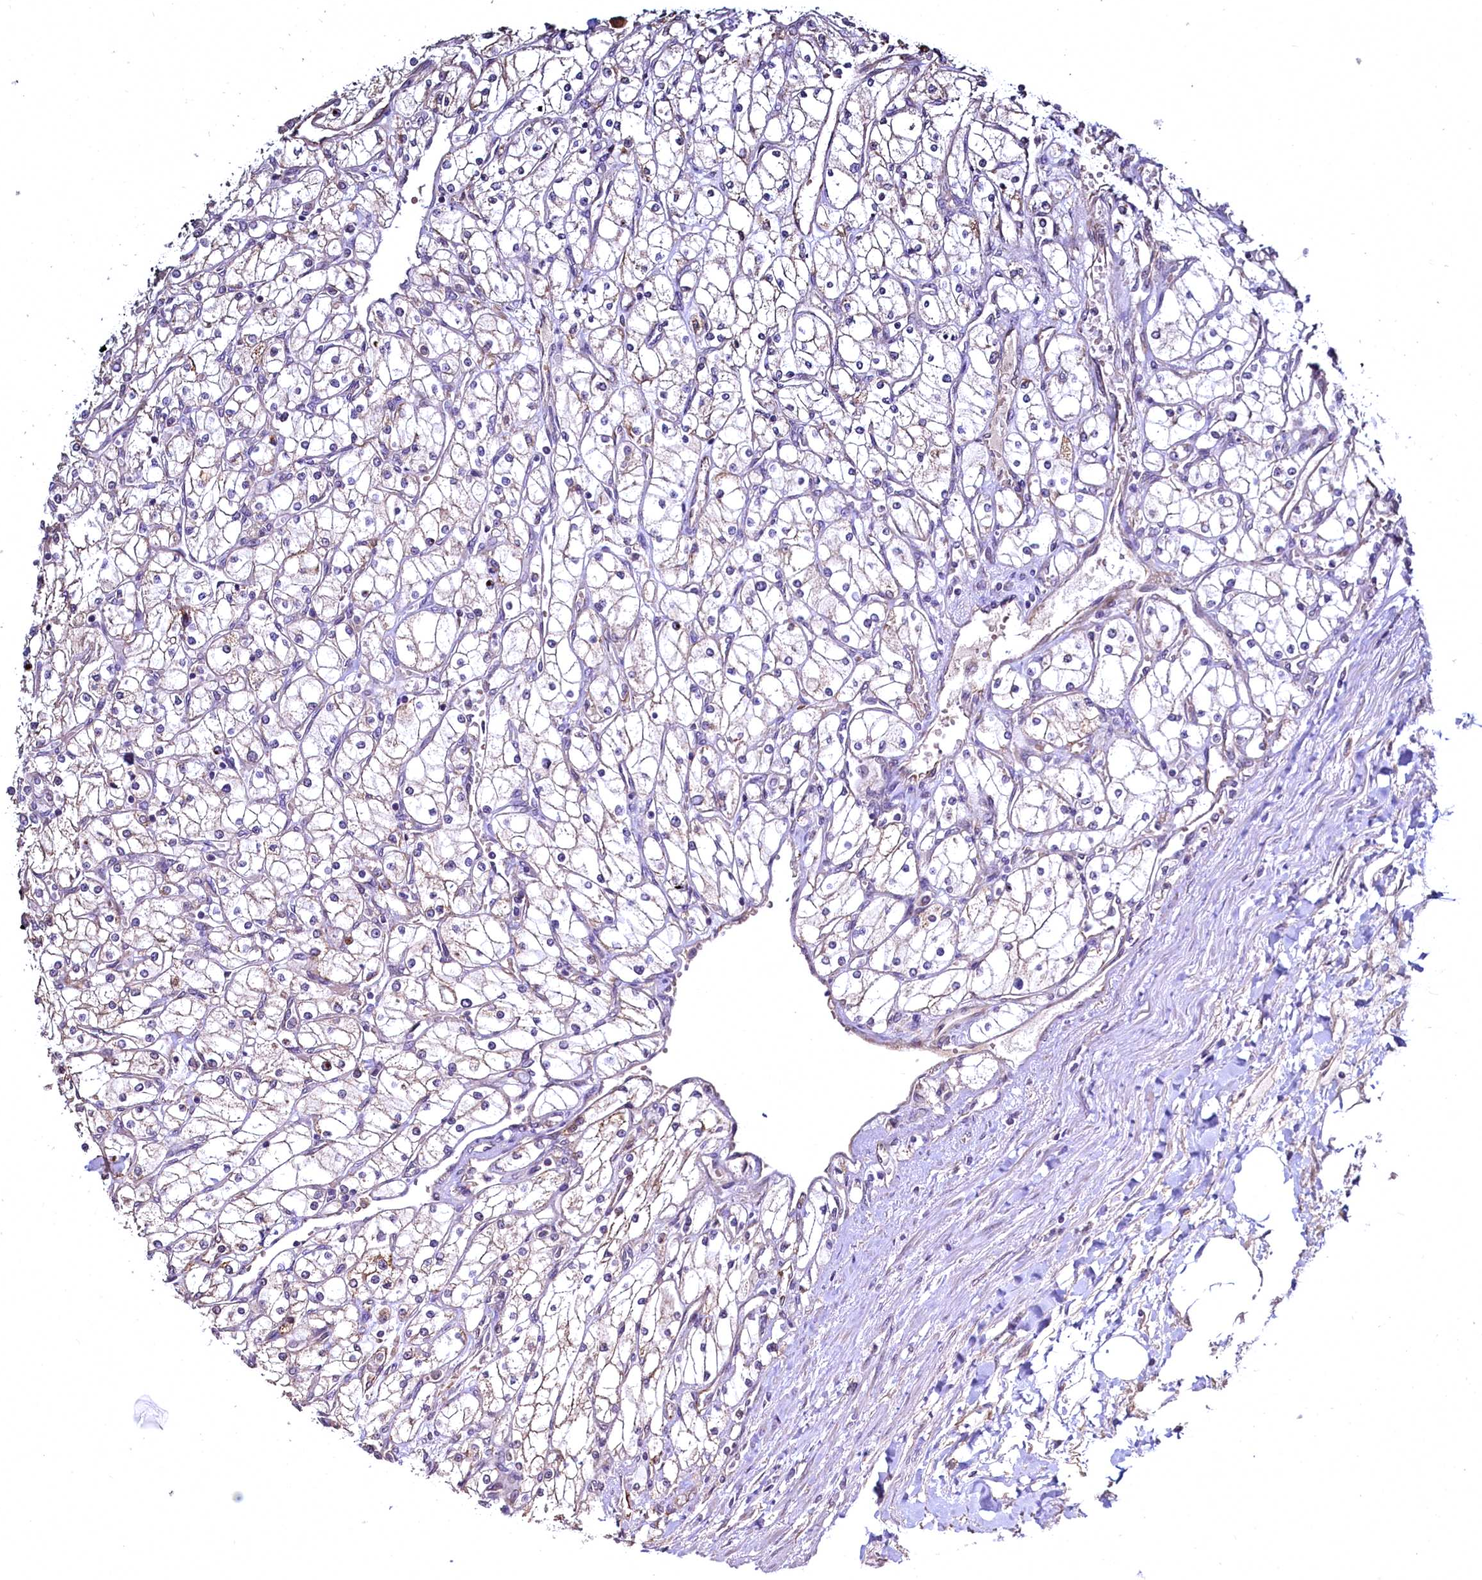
{"staining": {"intensity": "negative", "quantity": "none", "location": "none"}, "tissue": "renal cancer", "cell_type": "Tumor cells", "image_type": "cancer", "snomed": [{"axis": "morphology", "description": "Adenocarcinoma, NOS"}, {"axis": "topography", "description": "Kidney"}], "caption": "This is an immunohistochemistry (IHC) image of human renal adenocarcinoma. There is no expression in tumor cells.", "gene": "TBCEL", "patient": {"sex": "male", "age": 80}}